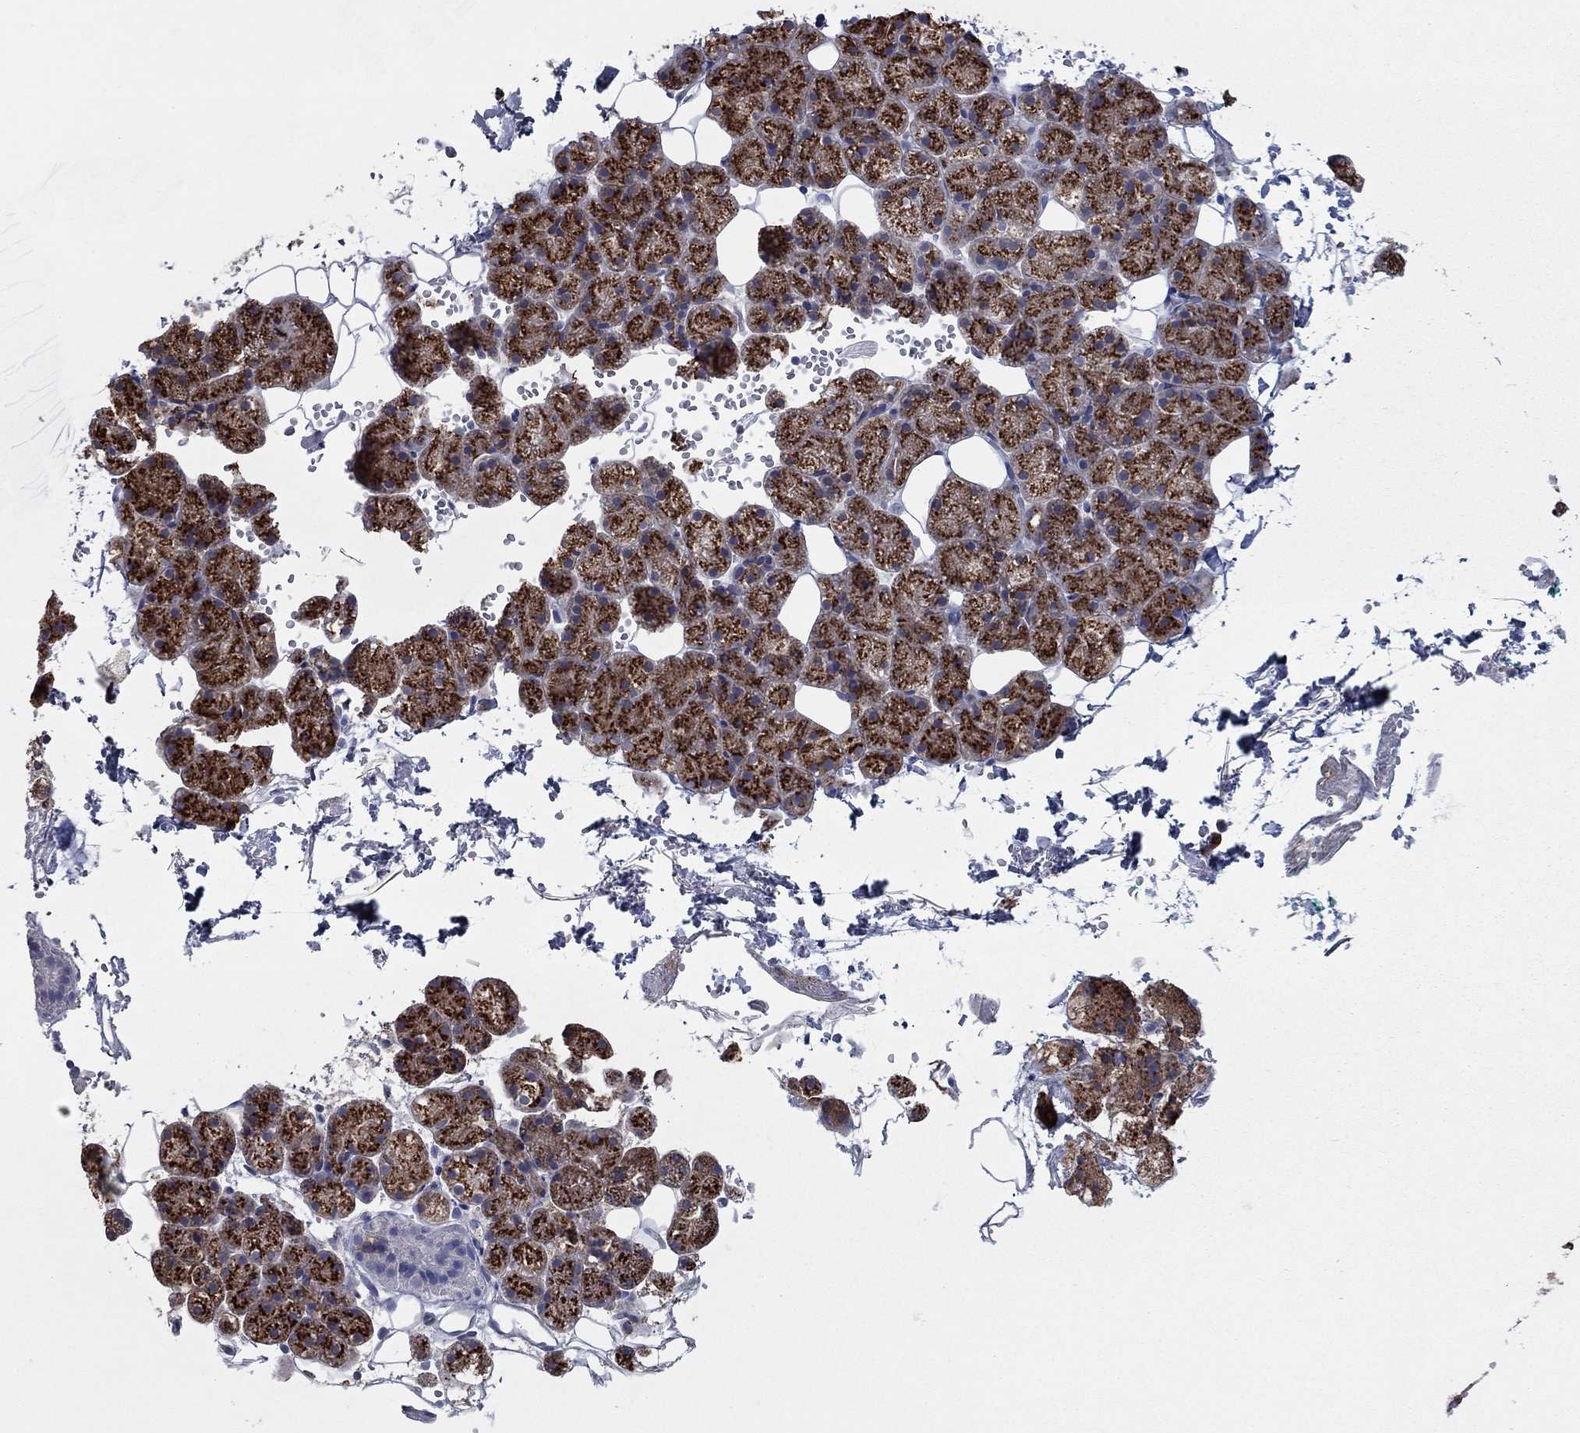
{"staining": {"intensity": "strong", "quantity": "25%-75%", "location": "cytoplasmic/membranous"}, "tissue": "salivary gland", "cell_type": "Glandular cells", "image_type": "normal", "snomed": [{"axis": "morphology", "description": "Normal tissue, NOS"}, {"axis": "topography", "description": "Salivary gland"}], "caption": "Immunohistochemical staining of benign human salivary gland displays strong cytoplasmic/membranous protein positivity in about 25%-75% of glandular cells.", "gene": "TAC1", "patient": {"sex": "male", "age": 38}}